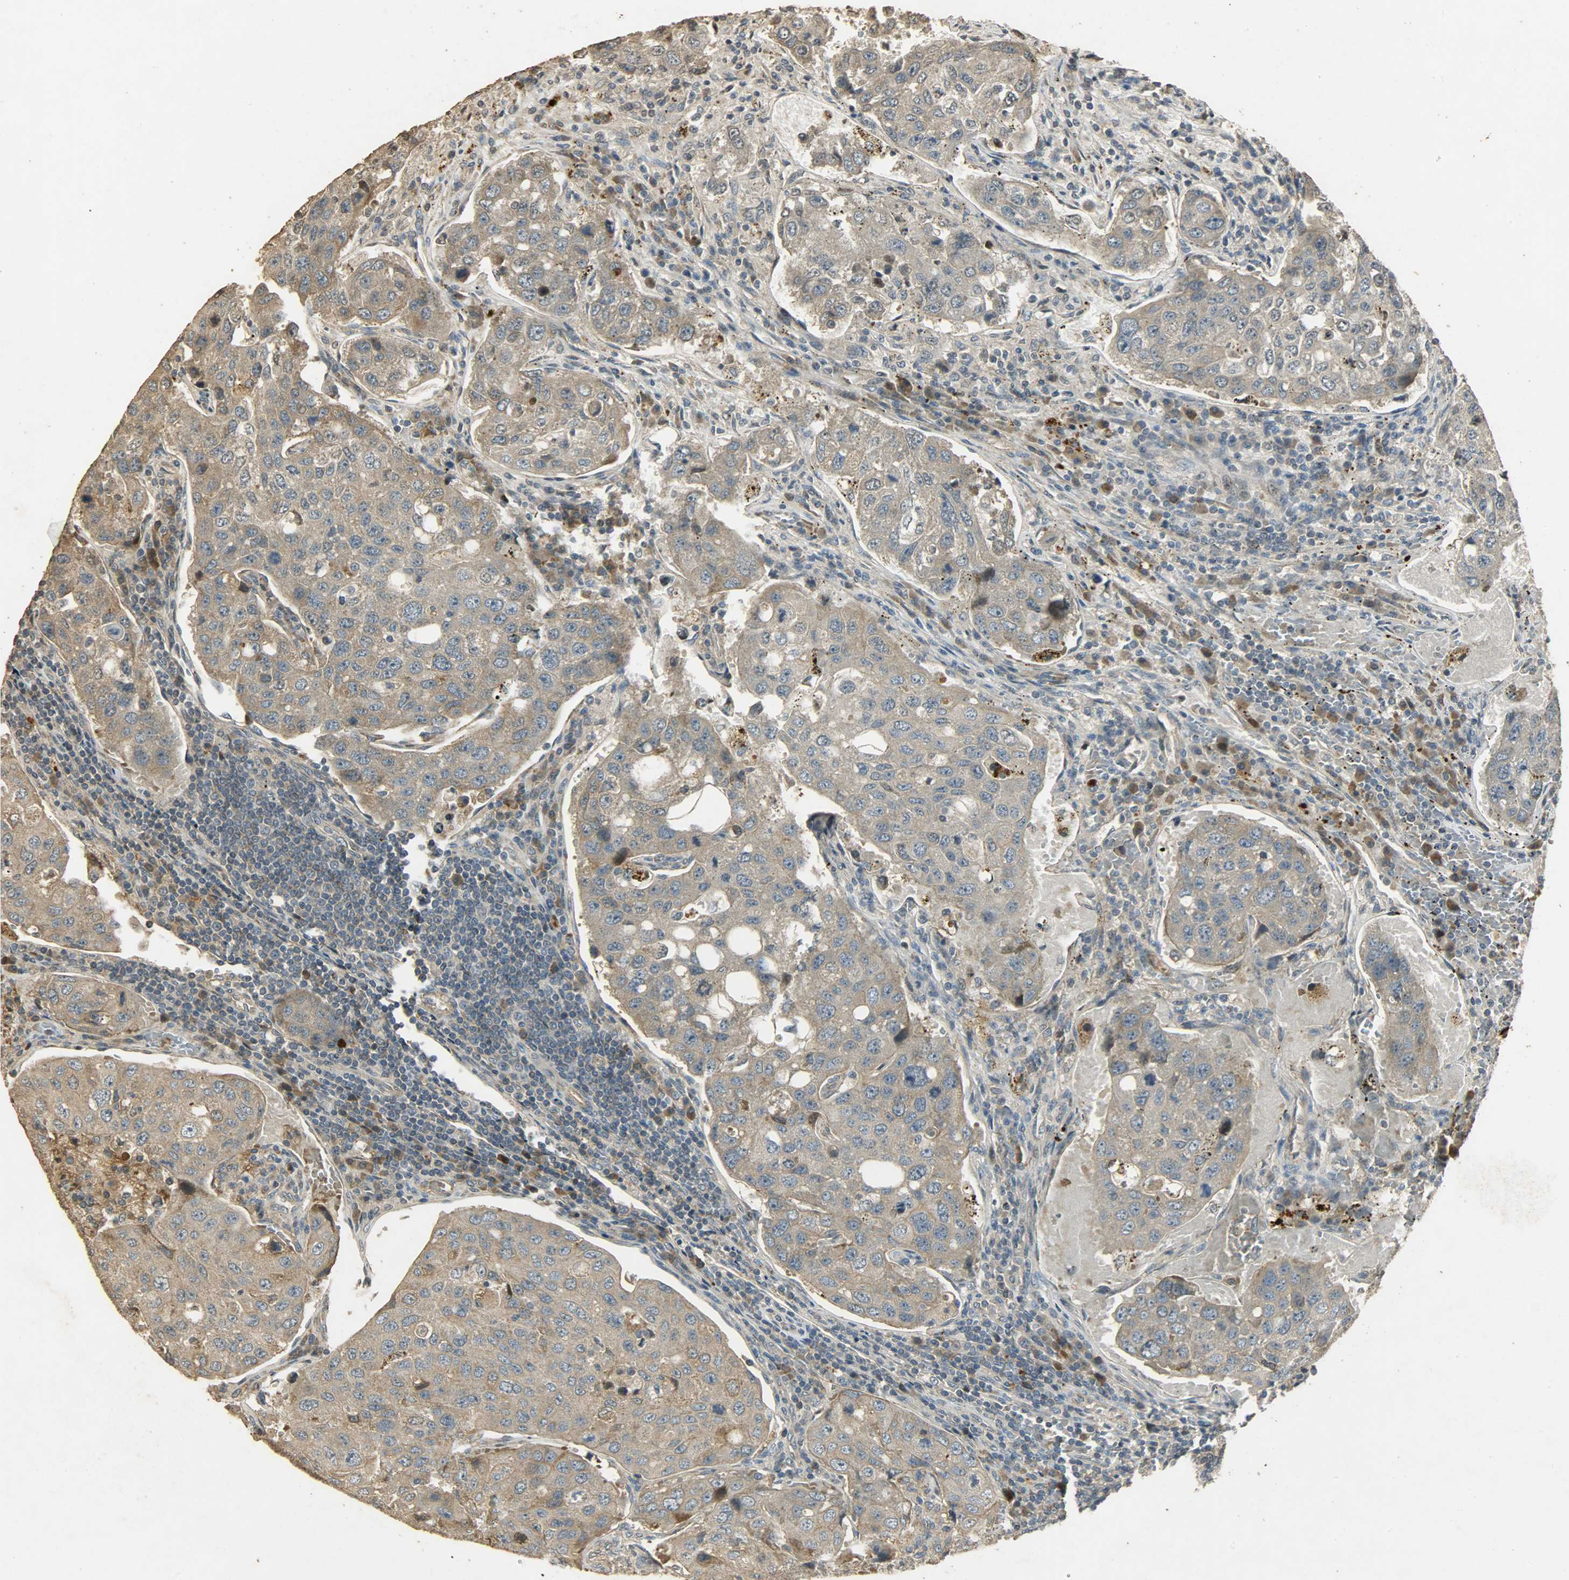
{"staining": {"intensity": "weak", "quantity": ">75%", "location": "cytoplasmic/membranous"}, "tissue": "urothelial cancer", "cell_type": "Tumor cells", "image_type": "cancer", "snomed": [{"axis": "morphology", "description": "Urothelial carcinoma, High grade"}, {"axis": "topography", "description": "Lymph node"}, {"axis": "topography", "description": "Urinary bladder"}], "caption": "IHC staining of high-grade urothelial carcinoma, which exhibits low levels of weak cytoplasmic/membranous staining in approximately >75% of tumor cells indicating weak cytoplasmic/membranous protein positivity. The staining was performed using DAB (brown) for protein detection and nuclei were counterstained in hematoxylin (blue).", "gene": "ATP2B1", "patient": {"sex": "male", "age": 51}}